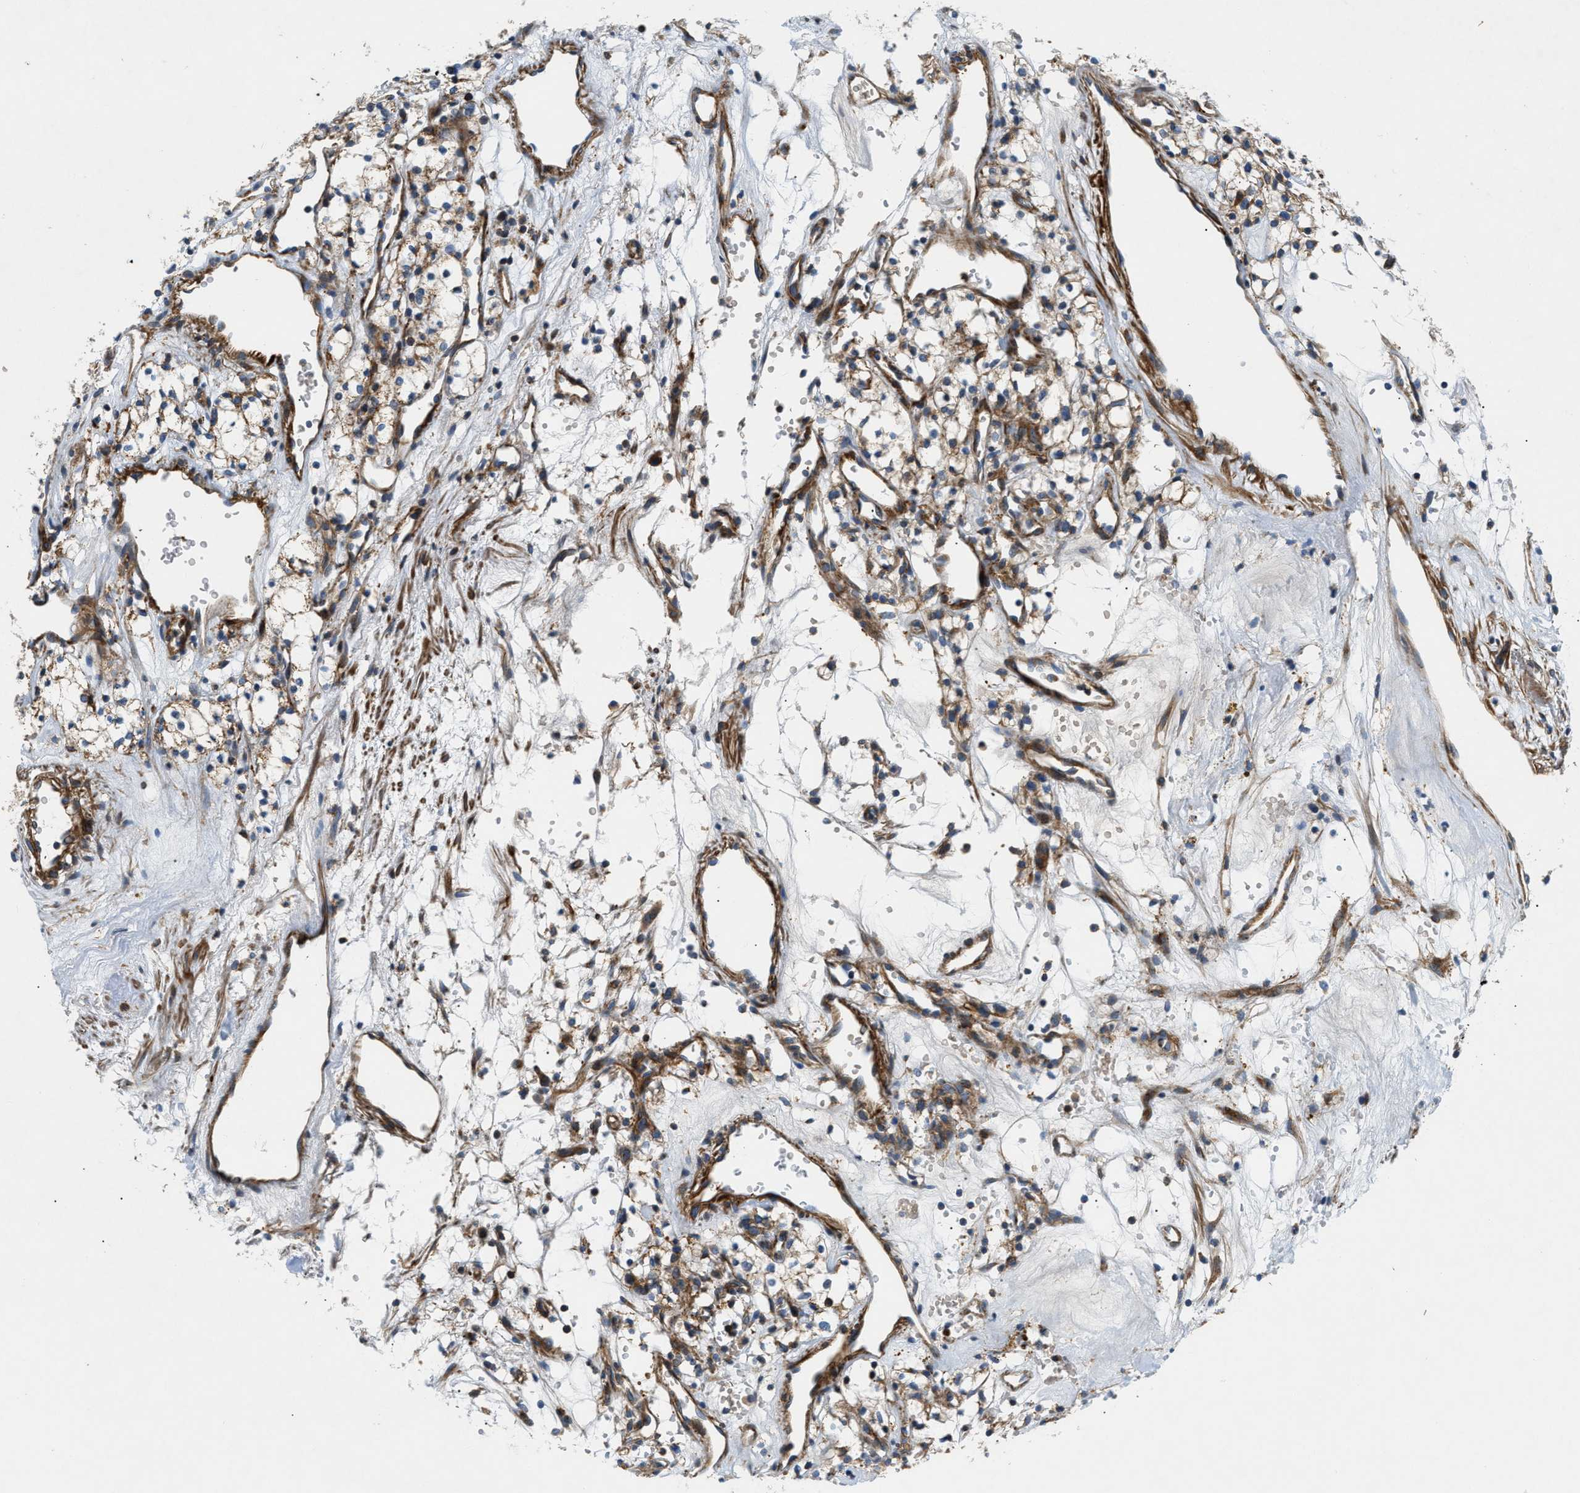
{"staining": {"intensity": "weak", "quantity": "25%-75%", "location": "cytoplasmic/membranous"}, "tissue": "renal cancer", "cell_type": "Tumor cells", "image_type": "cancer", "snomed": [{"axis": "morphology", "description": "Adenocarcinoma, NOS"}, {"axis": "topography", "description": "Kidney"}], "caption": "Immunohistochemical staining of renal cancer (adenocarcinoma) demonstrates low levels of weak cytoplasmic/membranous expression in about 25%-75% of tumor cells.", "gene": "DHODH", "patient": {"sex": "male", "age": 59}}